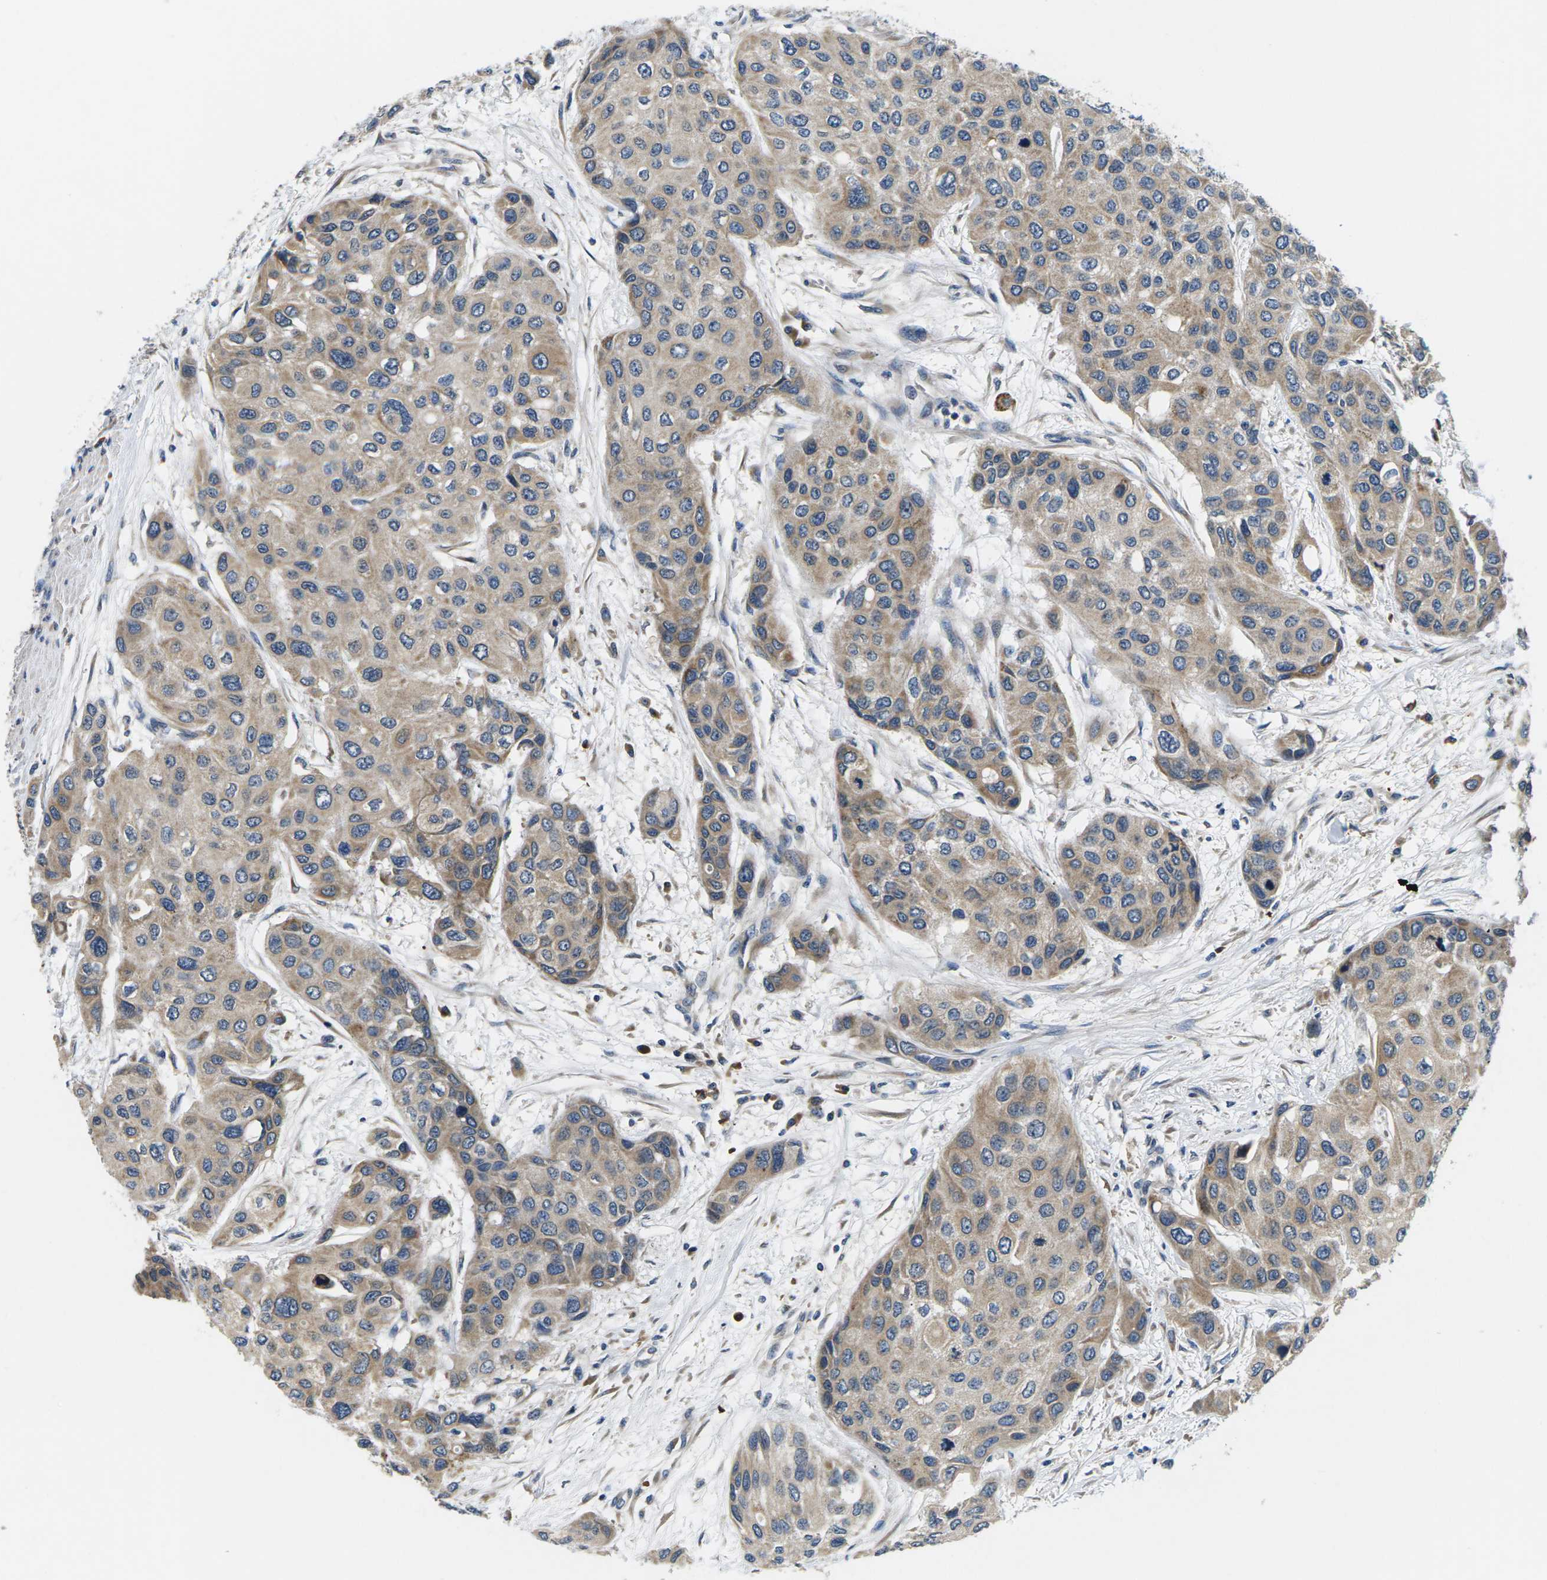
{"staining": {"intensity": "weak", "quantity": ">75%", "location": "cytoplasmic/membranous"}, "tissue": "urothelial cancer", "cell_type": "Tumor cells", "image_type": "cancer", "snomed": [{"axis": "morphology", "description": "Urothelial carcinoma, High grade"}, {"axis": "topography", "description": "Urinary bladder"}], "caption": "Immunohistochemical staining of high-grade urothelial carcinoma demonstrates low levels of weak cytoplasmic/membranous protein positivity in about >75% of tumor cells.", "gene": "ERGIC3", "patient": {"sex": "female", "age": 56}}